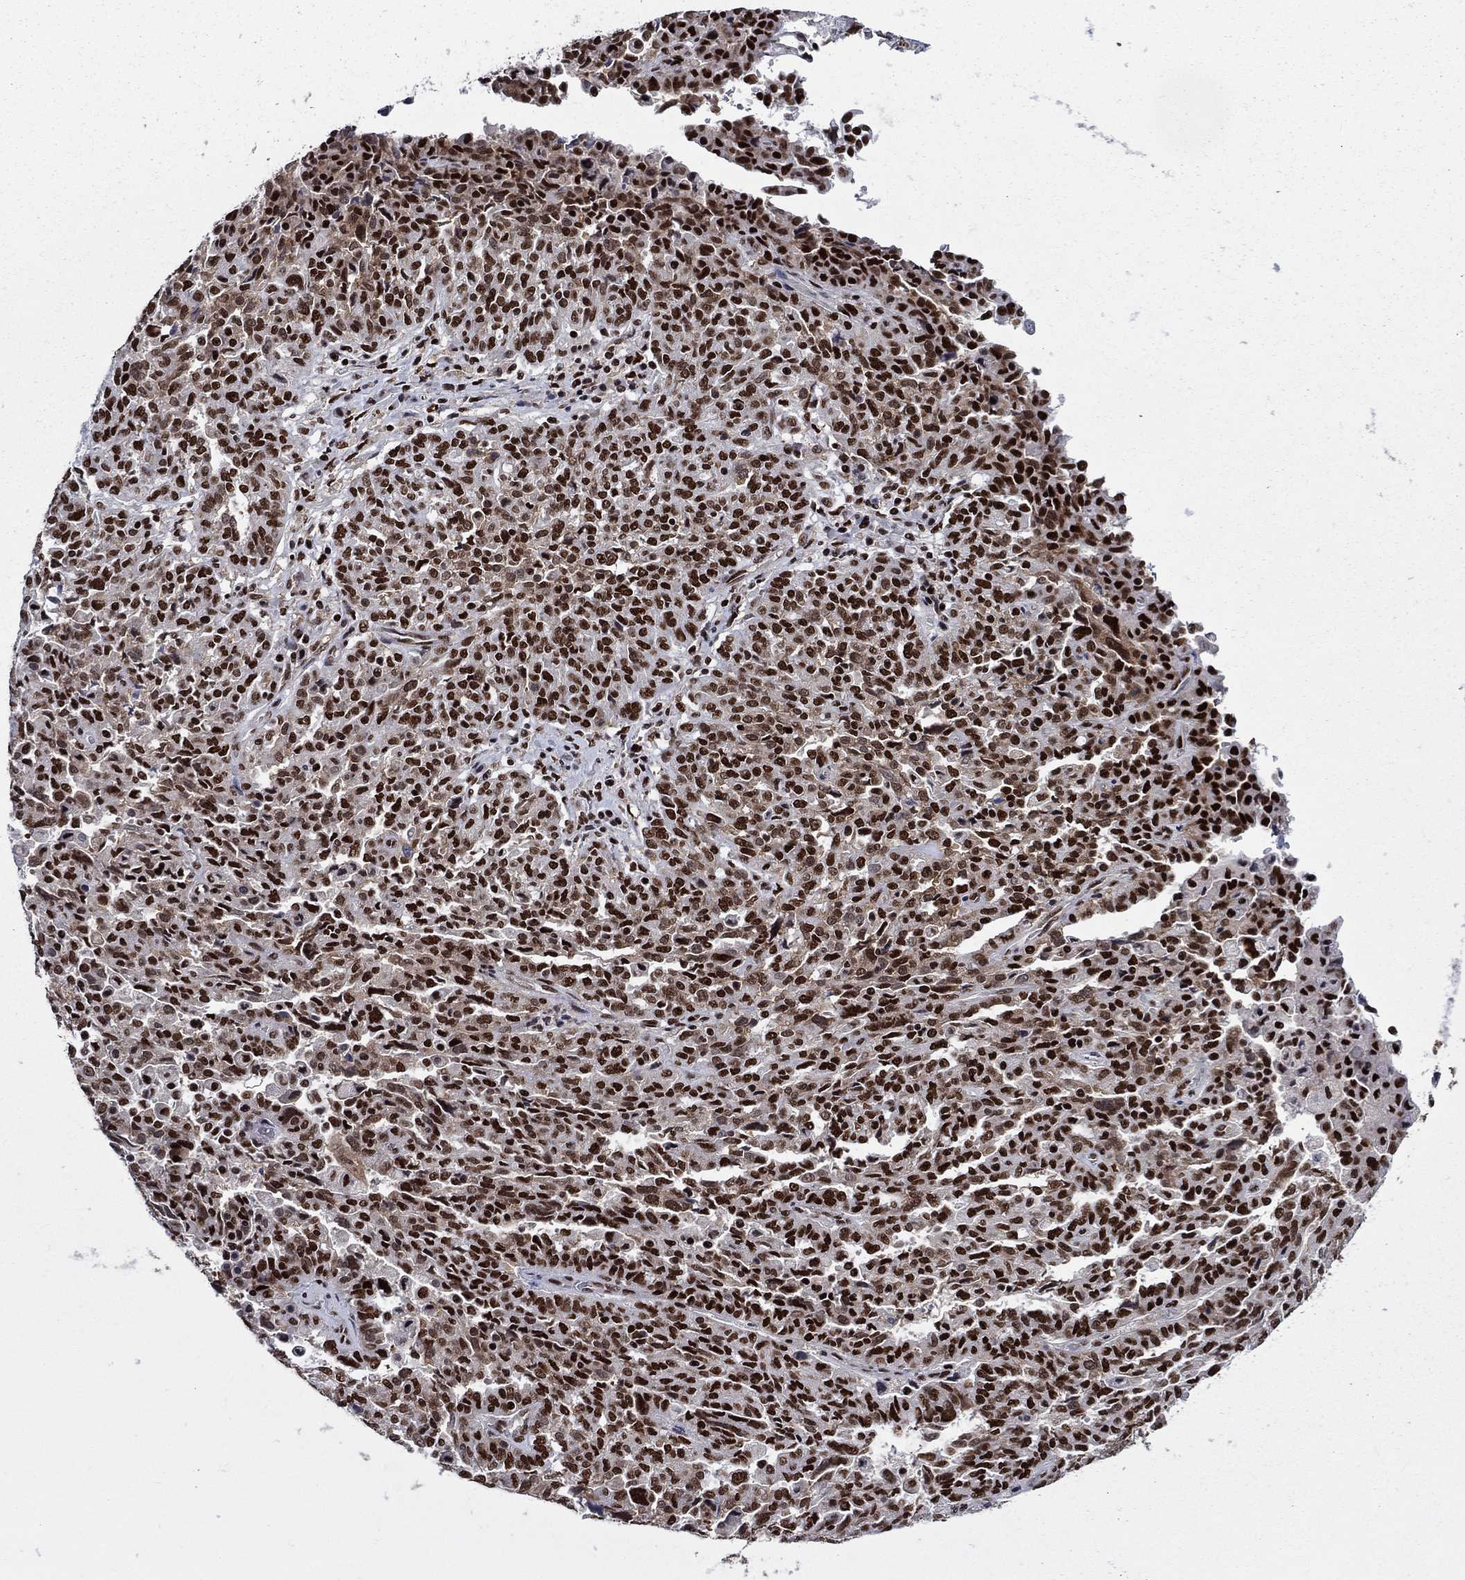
{"staining": {"intensity": "strong", "quantity": "25%-75%", "location": "nuclear"}, "tissue": "ovarian cancer", "cell_type": "Tumor cells", "image_type": "cancer", "snomed": [{"axis": "morphology", "description": "Cystadenocarcinoma, serous, NOS"}, {"axis": "topography", "description": "Ovary"}], "caption": "IHC photomicrograph of serous cystadenocarcinoma (ovarian) stained for a protein (brown), which demonstrates high levels of strong nuclear staining in approximately 25%-75% of tumor cells.", "gene": "RPRD1B", "patient": {"sex": "female", "age": 67}}